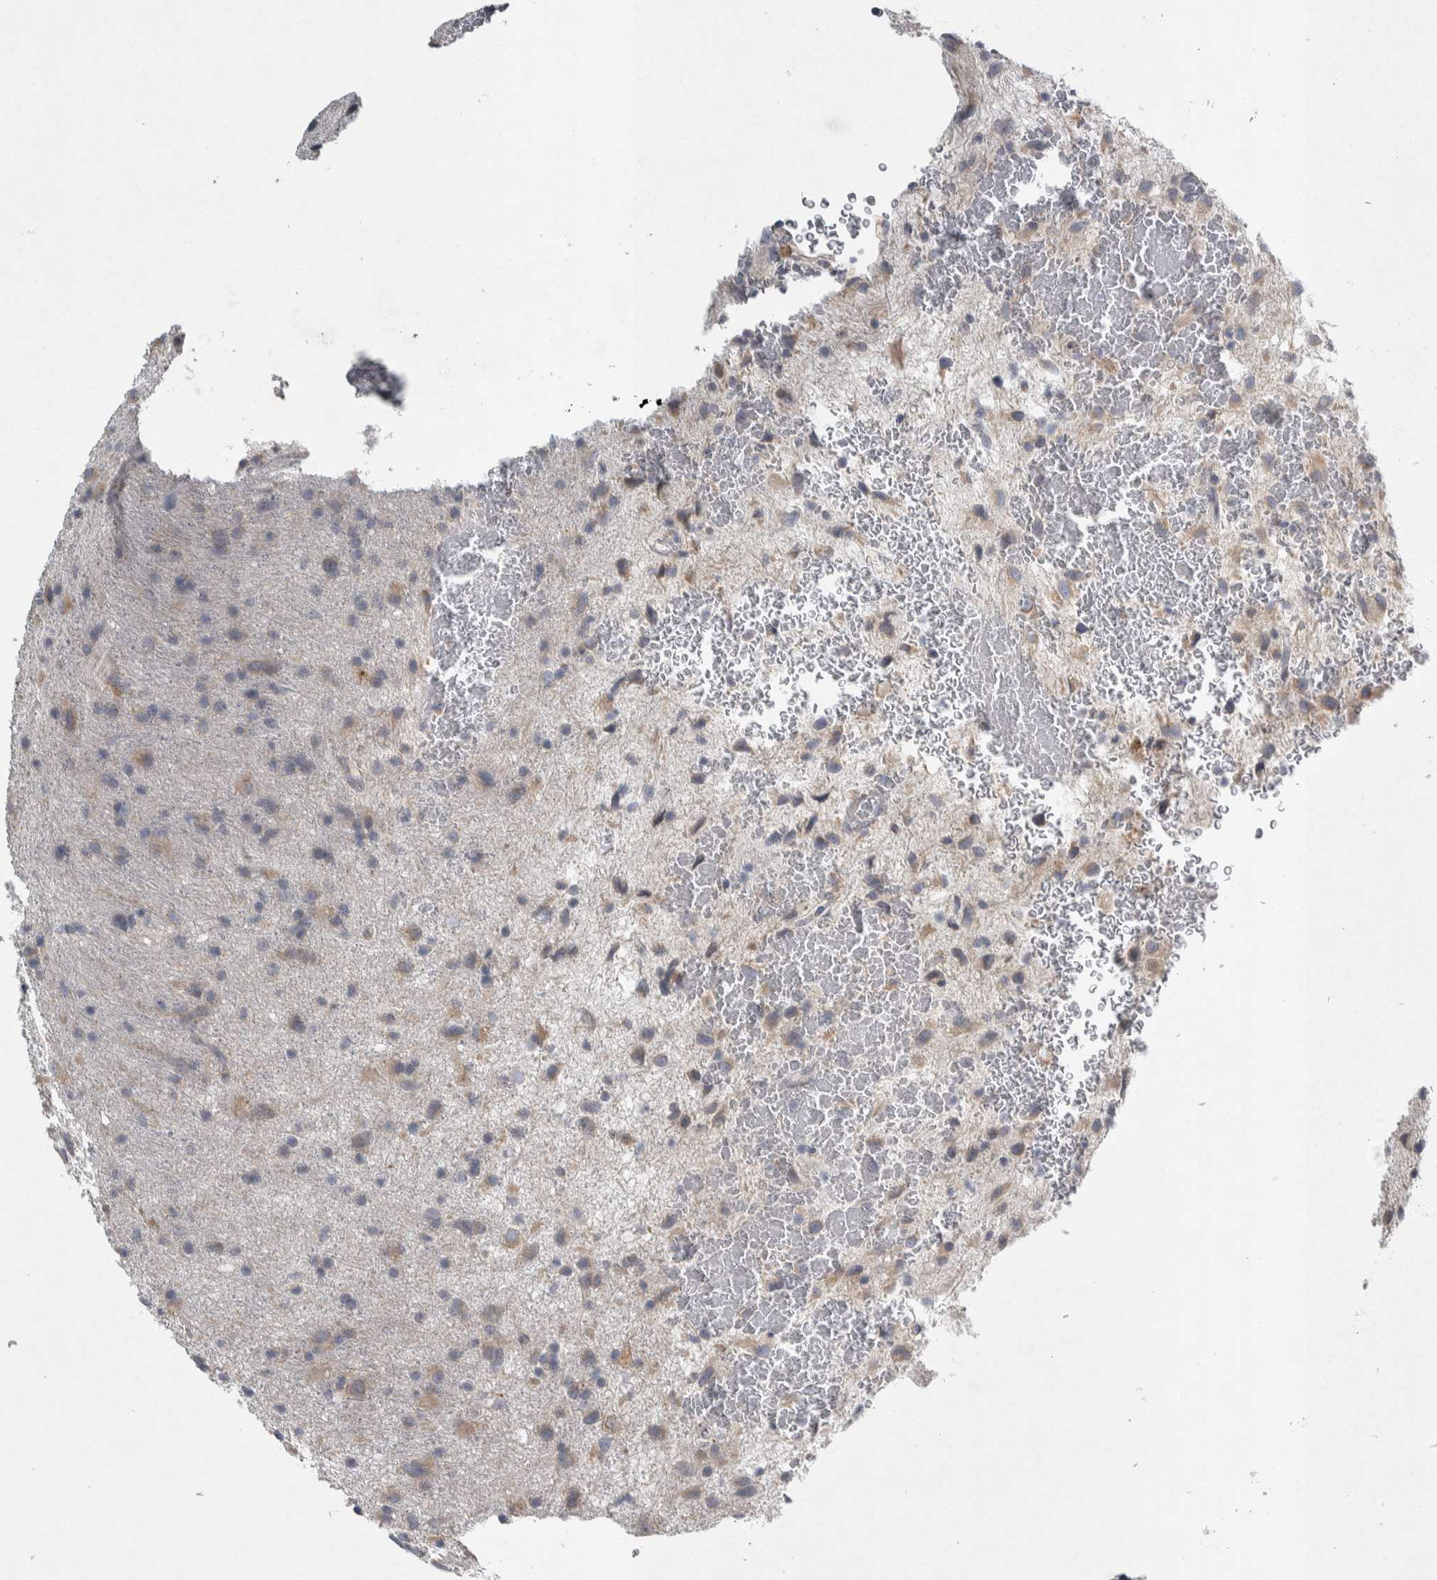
{"staining": {"intensity": "weak", "quantity": "<25%", "location": "cytoplasmic/membranous"}, "tissue": "glioma", "cell_type": "Tumor cells", "image_type": "cancer", "snomed": [{"axis": "morphology", "description": "Glioma, malignant, Low grade"}, {"axis": "topography", "description": "Brain"}], "caption": "This is an immunohistochemistry image of malignant glioma (low-grade). There is no expression in tumor cells.", "gene": "SIGMAR1", "patient": {"sex": "male", "age": 77}}